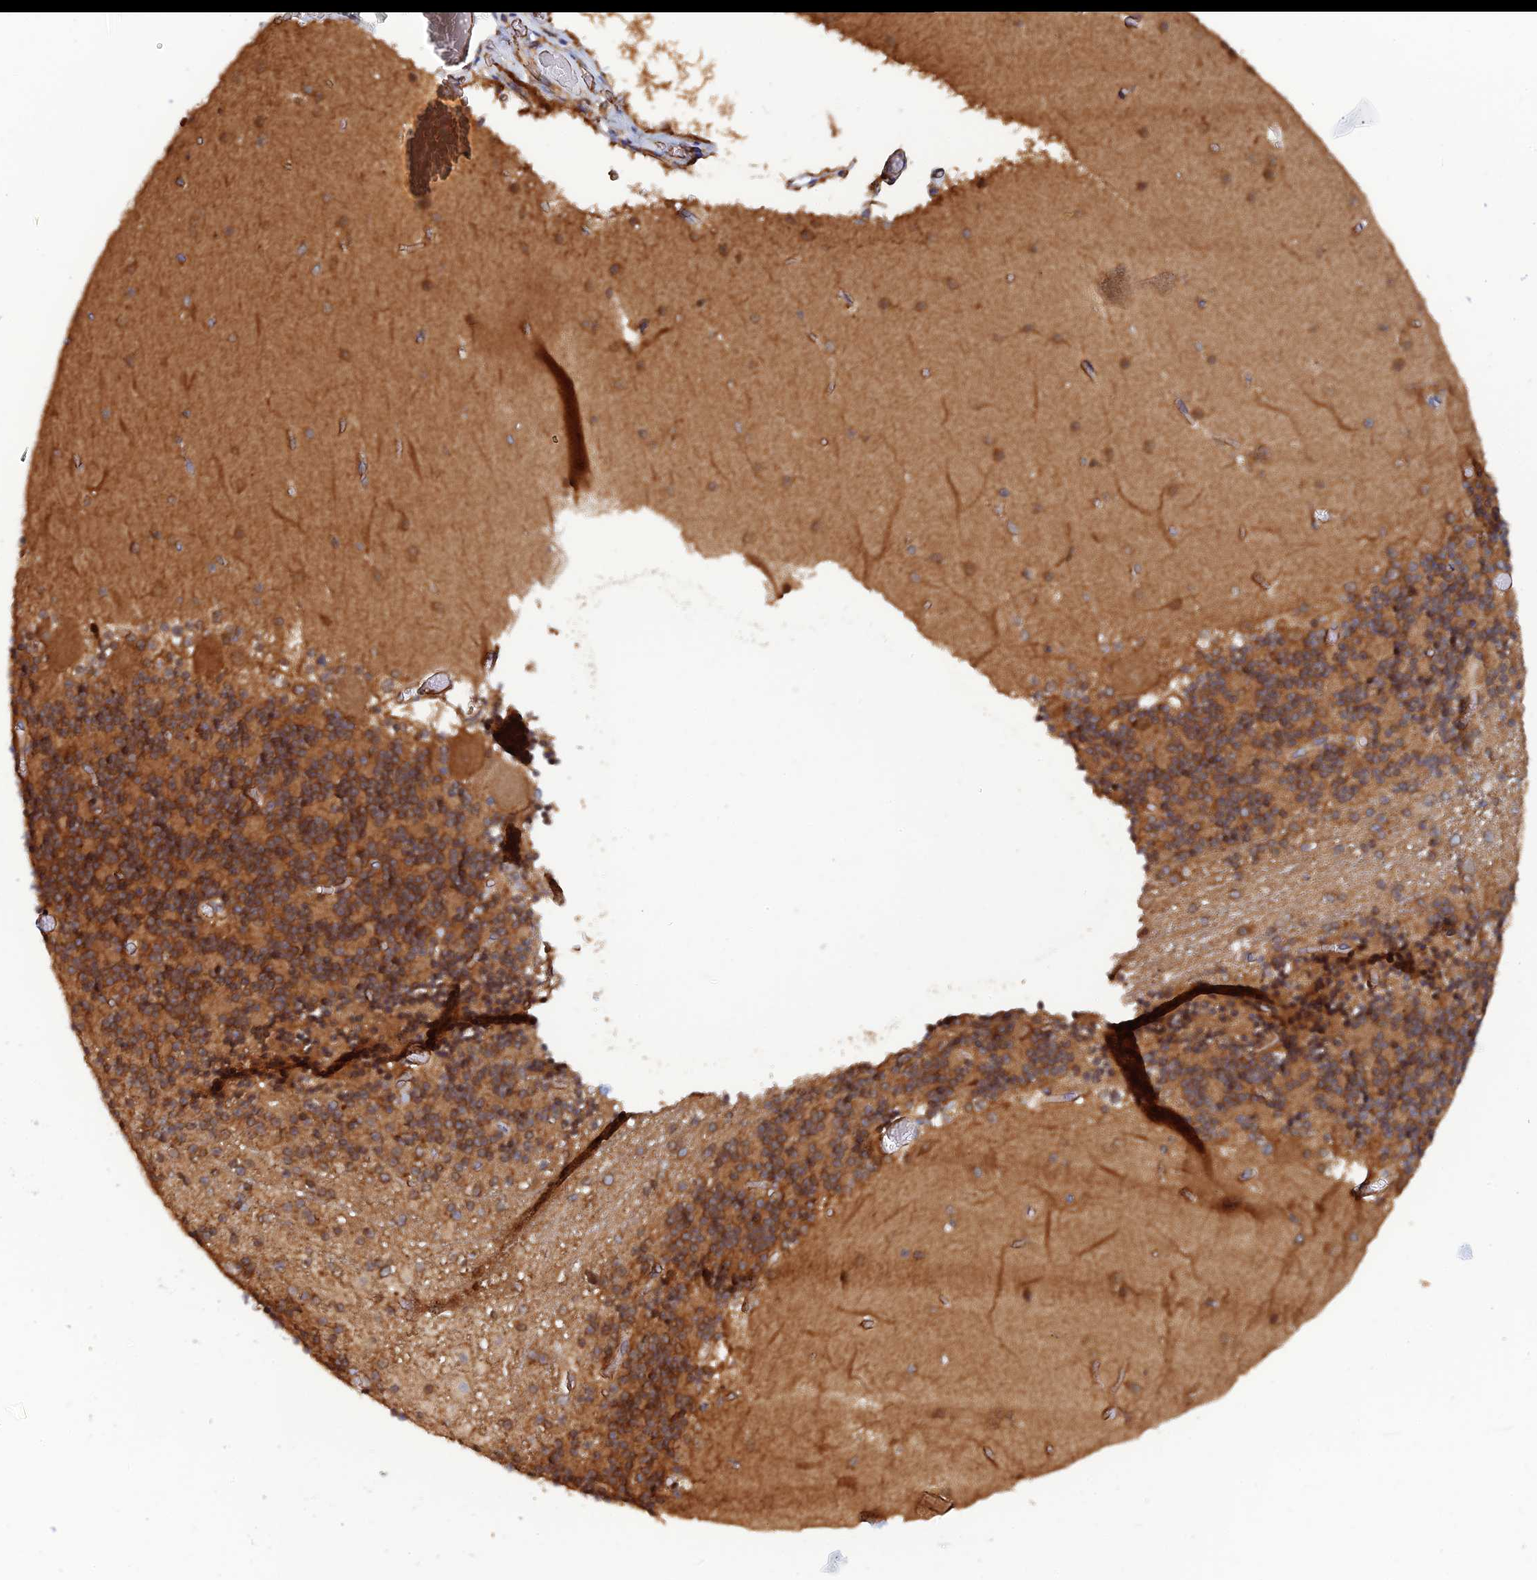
{"staining": {"intensity": "moderate", "quantity": ">75%", "location": "cytoplasmic/membranous"}, "tissue": "cerebellum", "cell_type": "Cells in granular layer", "image_type": "normal", "snomed": [{"axis": "morphology", "description": "Normal tissue, NOS"}, {"axis": "topography", "description": "Cerebellum"}], "caption": "The image exhibits immunohistochemical staining of benign cerebellum. There is moderate cytoplasmic/membranous staining is present in about >75% of cells in granular layer. The protein of interest is stained brown, and the nuclei are stained in blue (DAB (3,3'-diaminobenzidine) IHC with brightfield microscopy, high magnification).", "gene": "DCTN2", "patient": {"sex": "female", "age": 28}}